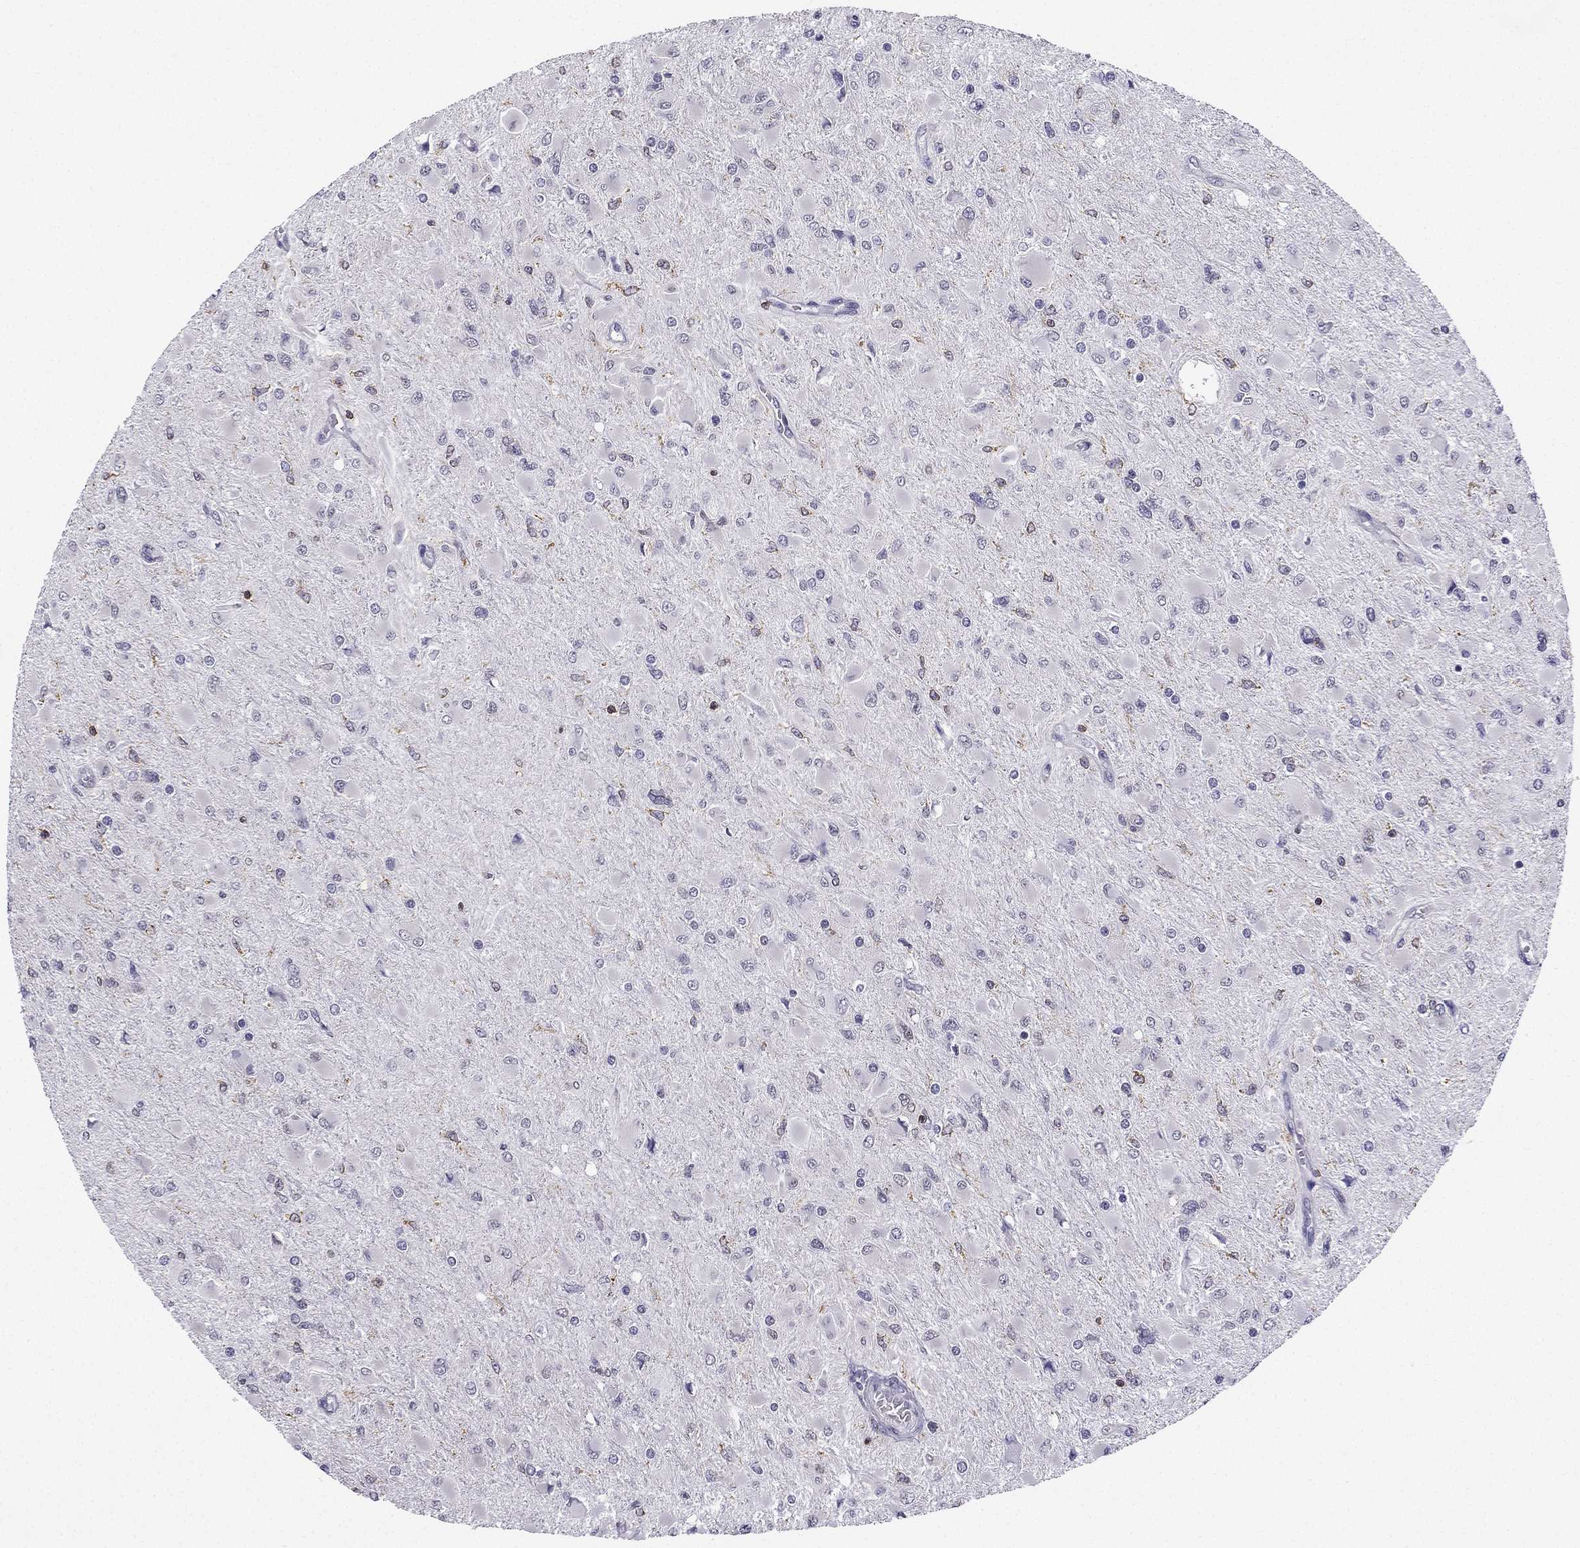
{"staining": {"intensity": "negative", "quantity": "none", "location": "none"}, "tissue": "glioma", "cell_type": "Tumor cells", "image_type": "cancer", "snomed": [{"axis": "morphology", "description": "Glioma, malignant, High grade"}, {"axis": "topography", "description": "Cerebral cortex"}], "caption": "Tumor cells show no significant protein expression in malignant glioma (high-grade).", "gene": "CCK", "patient": {"sex": "female", "age": 36}}